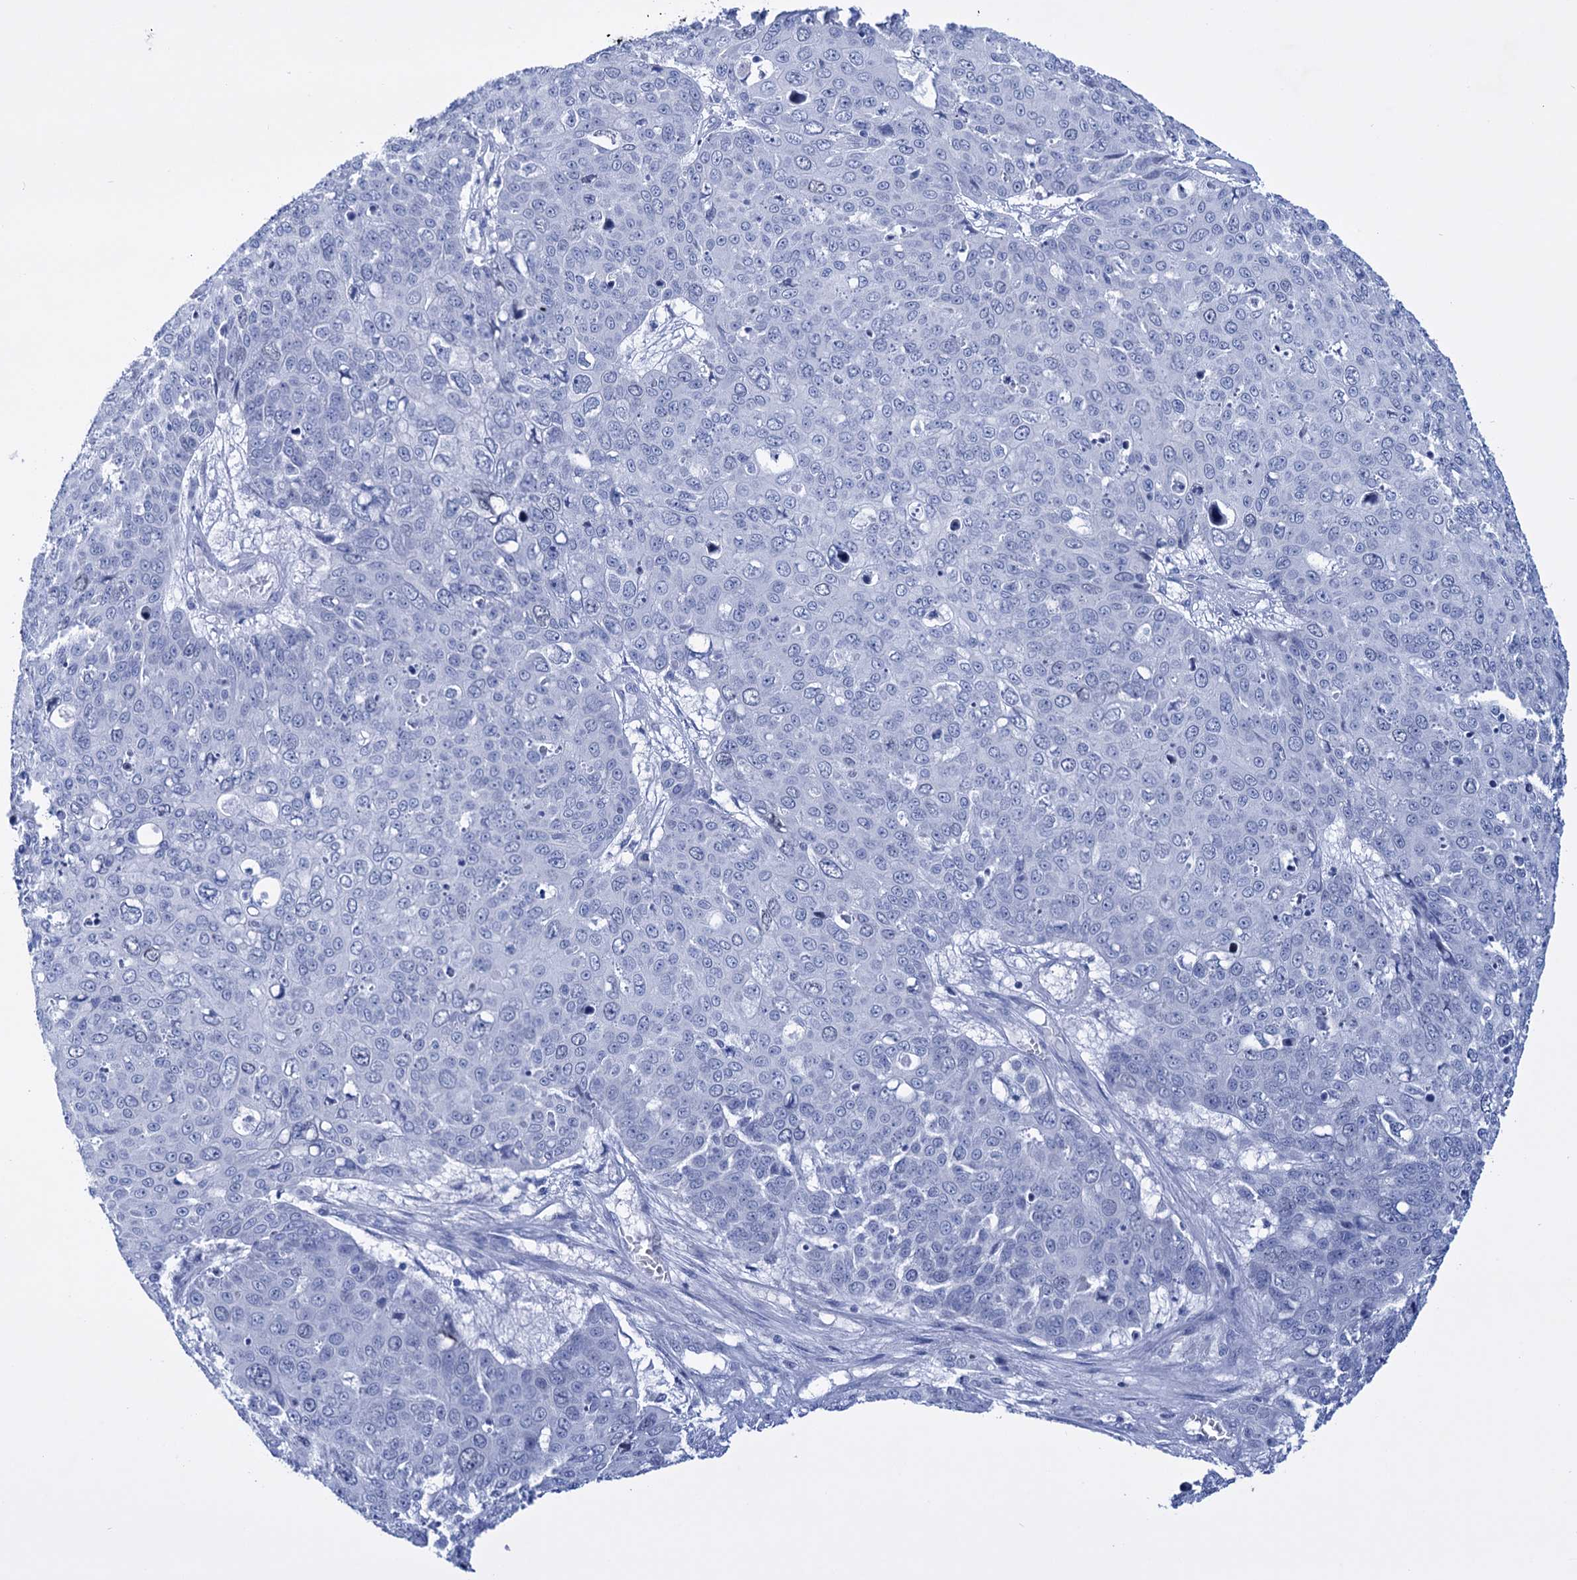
{"staining": {"intensity": "negative", "quantity": "none", "location": "none"}, "tissue": "skin cancer", "cell_type": "Tumor cells", "image_type": "cancer", "snomed": [{"axis": "morphology", "description": "Squamous cell carcinoma, NOS"}, {"axis": "topography", "description": "Skin"}], "caption": "High power microscopy photomicrograph of an IHC photomicrograph of skin cancer (squamous cell carcinoma), revealing no significant expression in tumor cells.", "gene": "FBXW12", "patient": {"sex": "male", "age": 71}}